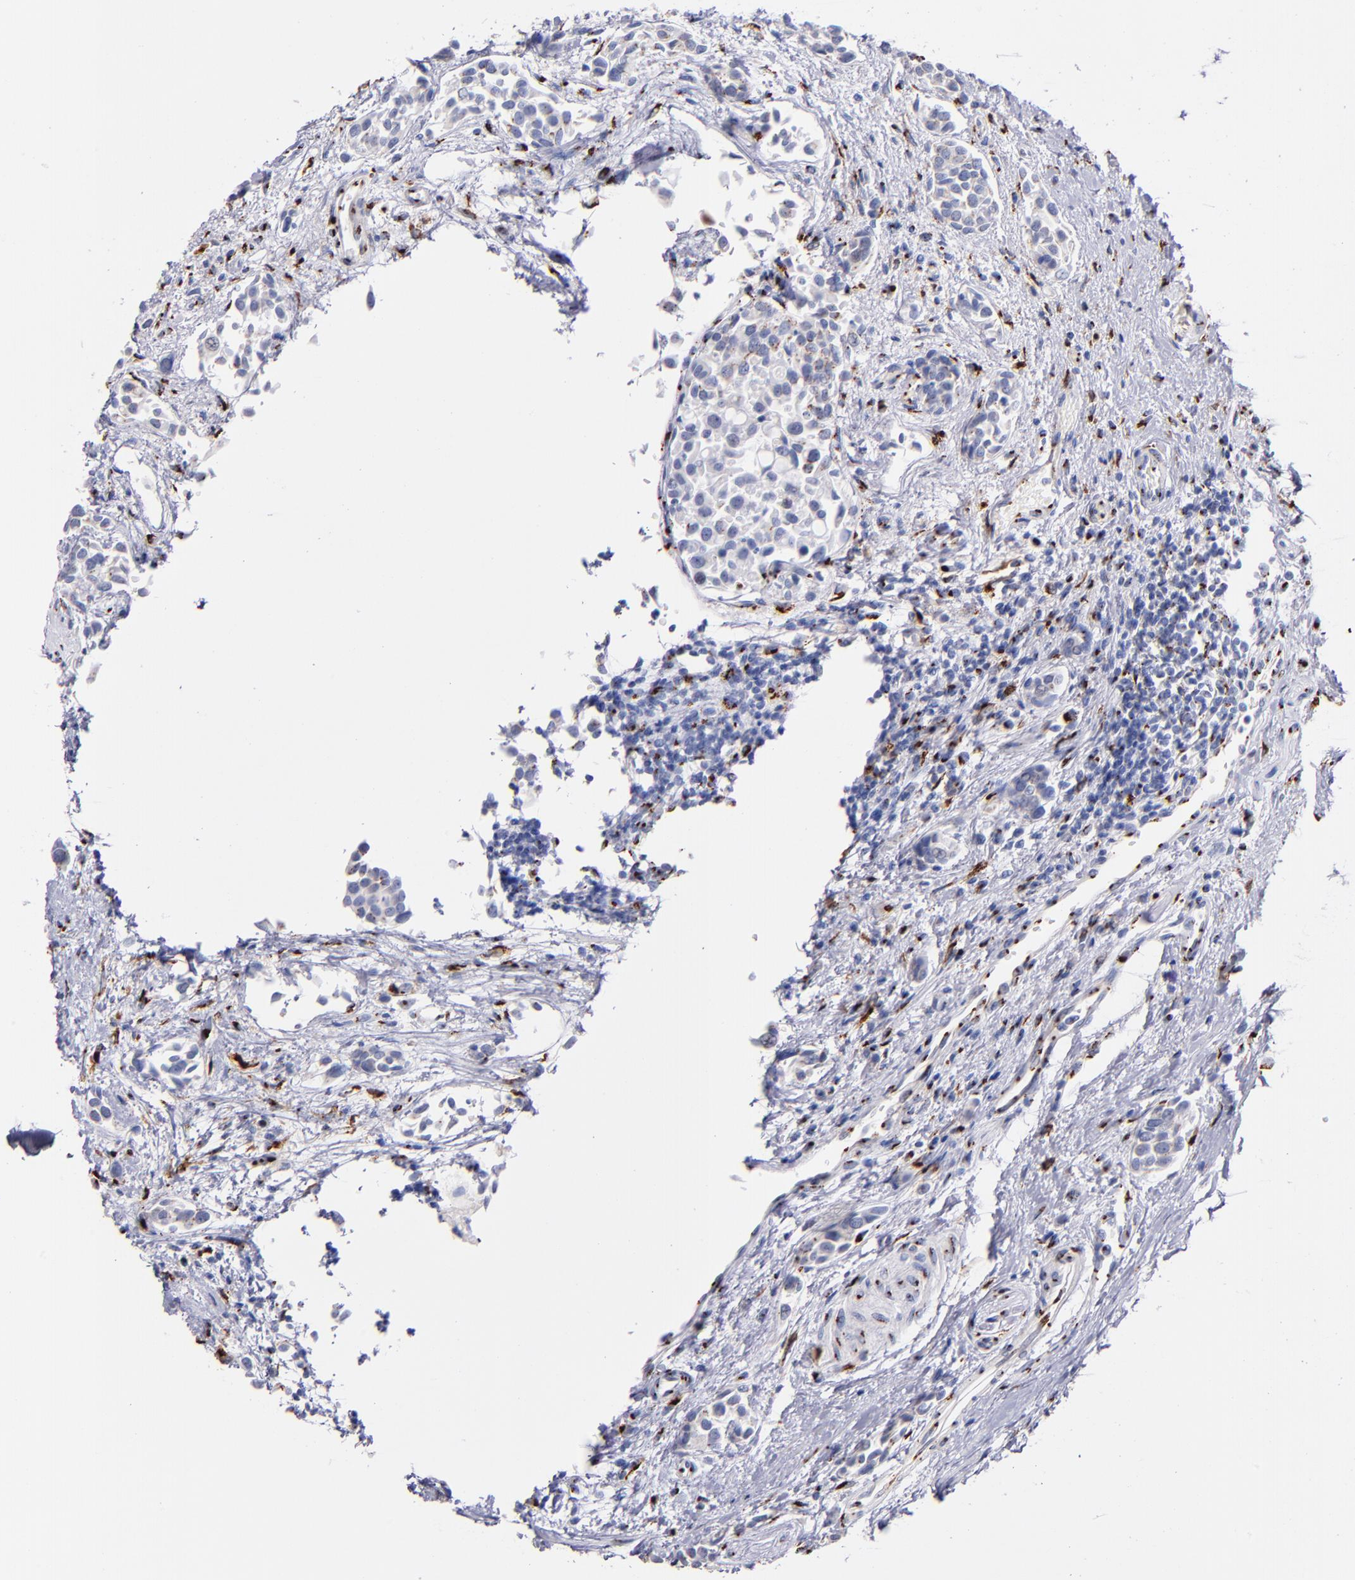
{"staining": {"intensity": "weak", "quantity": "<25%", "location": "cytoplasmic/membranous"}, "tissue": "urothelial cancer", "cell_type": "Tumor cells", "image_type": "cancer", "snomed": [{"axis": "morphology", "description": "Urothelial carcinoma, High grade"}, {"axis": "topography", "description": "Urinary bladder"}], "caption": "This is an immunohistochemistry histopathology image of urothelial cancer. There is no positivity in tumor cells.", "gene": "GOLIM4", "patient": {"sex": "male", "age": 78}}